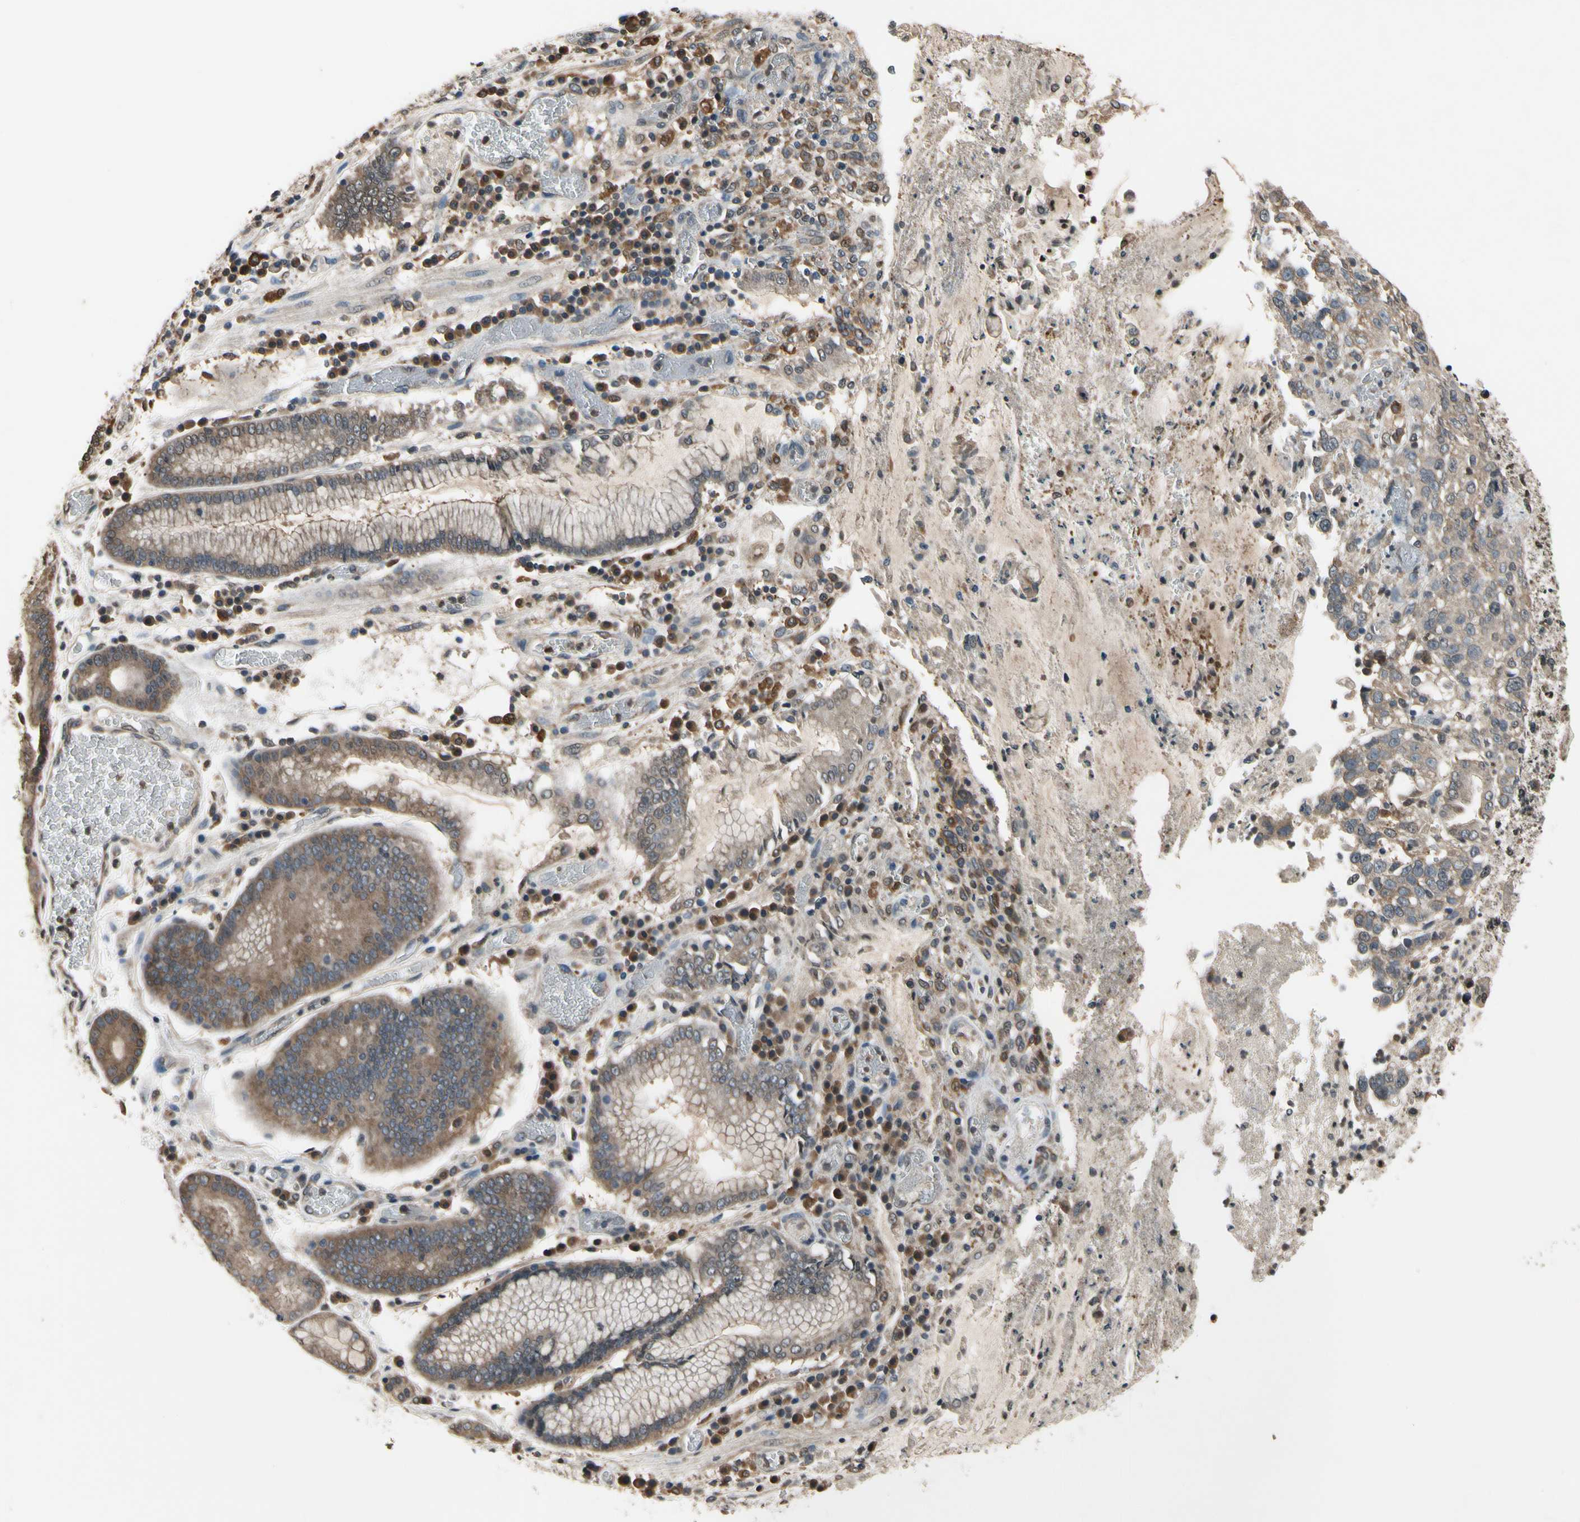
{"staining": {"intensity": "moderate", "quantity": "<25%", "location": "cytoplasmic/membranous"}, "tissue": "stomach cancer", "cell_type": "Tumor cells", "image_type": "cancer", "snomed": [{"axis": "morphology", "description": "Normal tissue, NOS"}, {"axis": "morphology", "description": "Adenocarcinoma, NOS"}, {"axis": "topography", "description": "Stomach"}], "caption": "Protein expression by immunohistochemistry (IHC) demonstrates moderate cytoplasmic/membranous staining in about <25% of tumor cells in stomach cancer (adenocarcinoma).", "gene": "GCLC", "patient": {"sex": "male", "age": 48}}